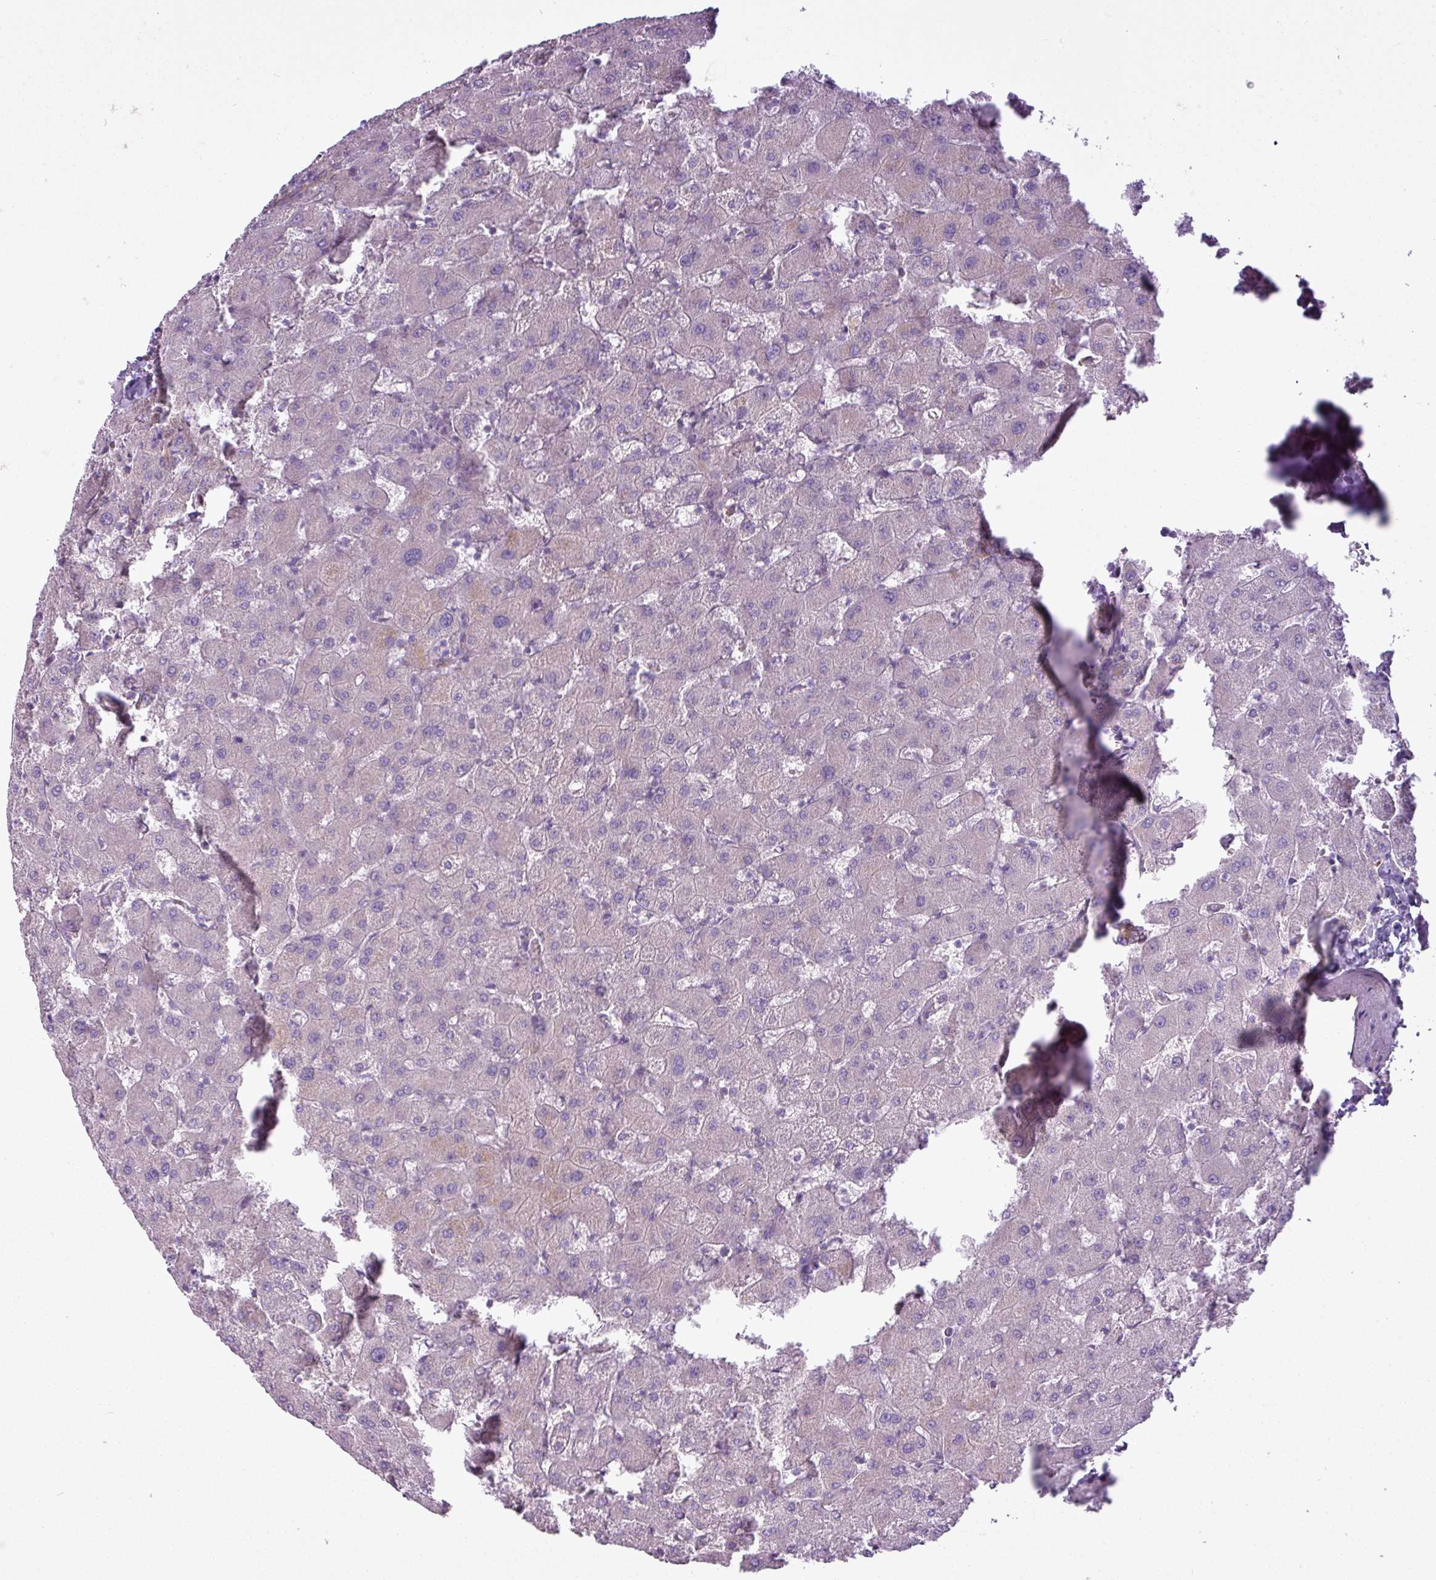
{"staining": {"intensity": "weak", "quantity": ">75%", "location": "cytoplasmic/membranous"}, "tissue": "liver", "cell_type": "Cholangiocytes", "image_type": "normal", "snomed": [{"axis": "morphology", "description": "Normal tissue, NOS"}, {"axis": "topography", "description": "Liver"}], "caption": "Liver stained for a protein displays weak cytoplasmic/membranous positivity in cholangiocytes.", "gene": "CAMK2A", "patient": {"sex": "female", "age": 63}}